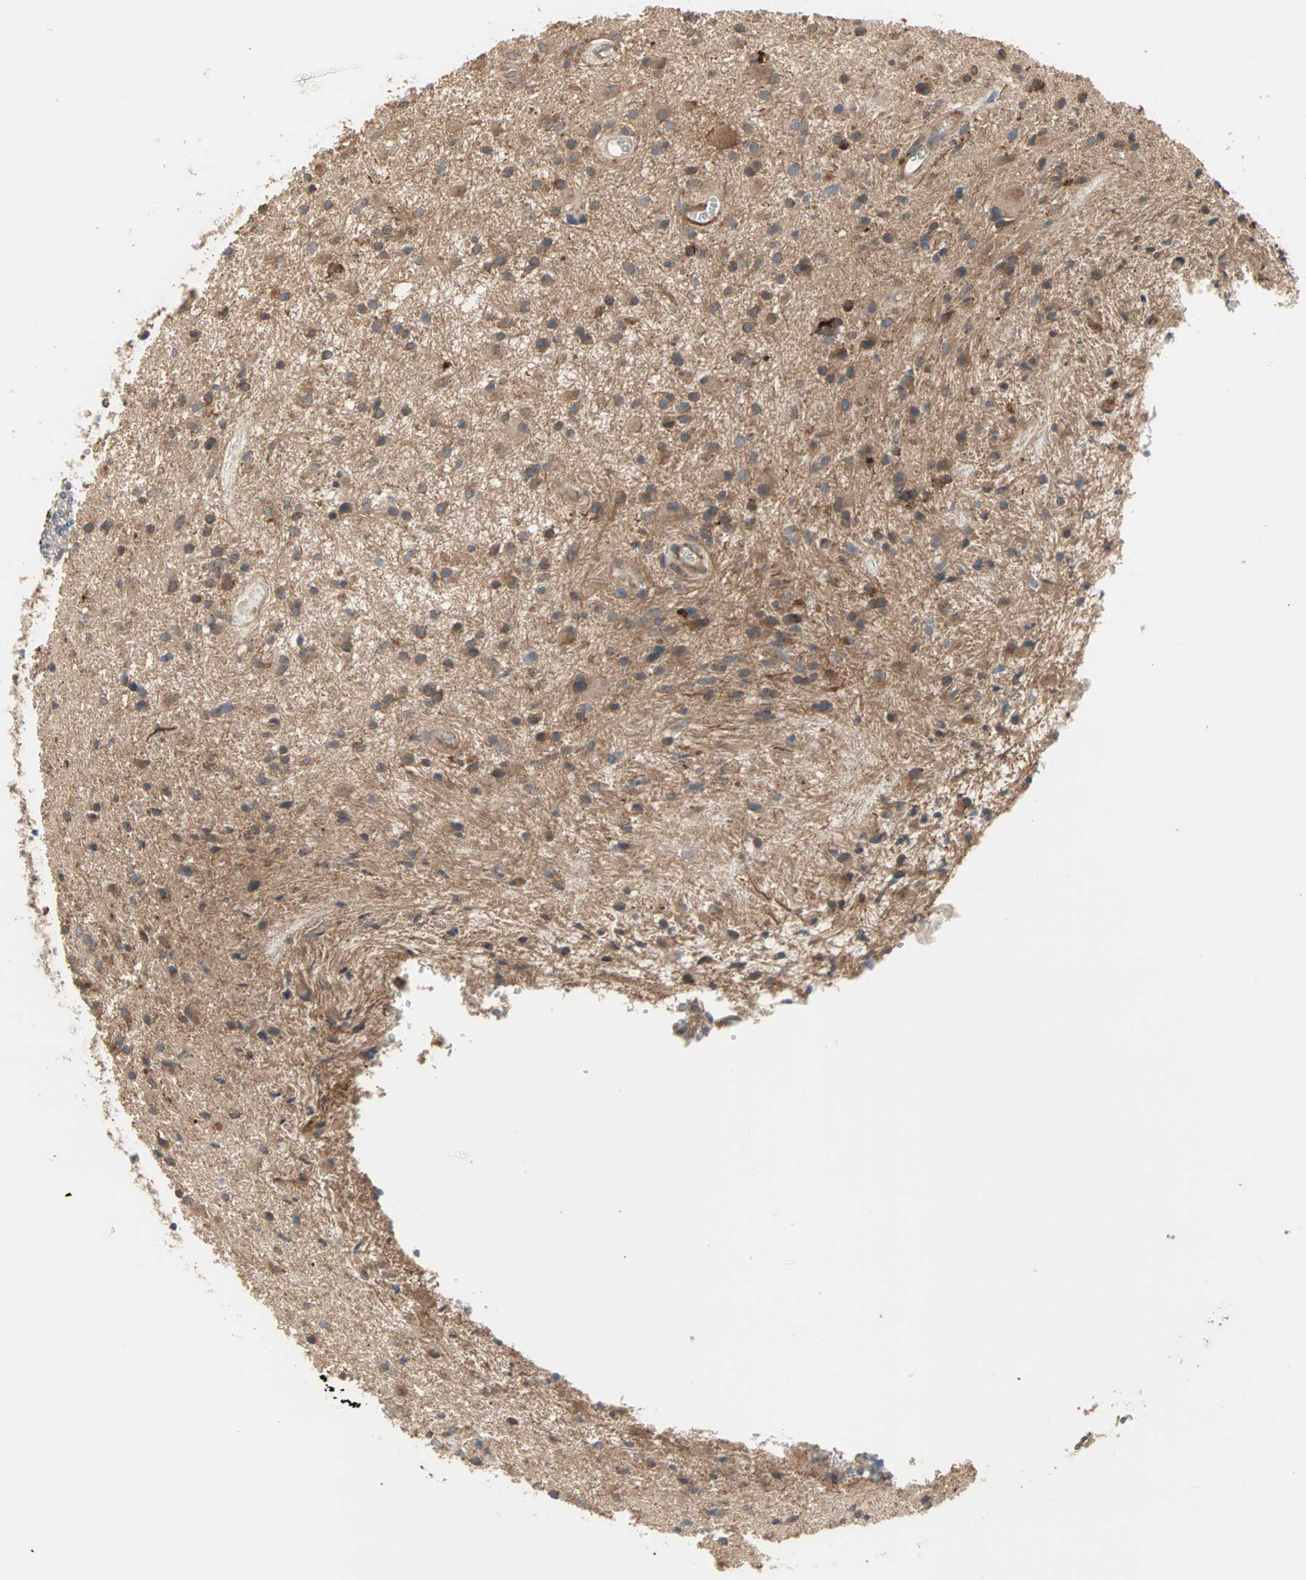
{"staining": {"intensity": "weak", "quantity": "25%-75%", "location": "cytoplasmic/membranous"}, "tissue": "glioma", "cell_type": "Tumor cells", "image_type": "cancer", "snomed": [{"axis": "morphology", "description": "Glioma, malignant, High grade"}, {"axis": "topography", "description": "Brain"}], "caption": "Weak cytoplasmic/membranous staining for a protein is present in approximately 25%-75% of tumor cells of high-grade glioma (malignant) using immunohistochemistry.", "gene": "PDE8A", "patient": {"sex": "male", "age": 33}}